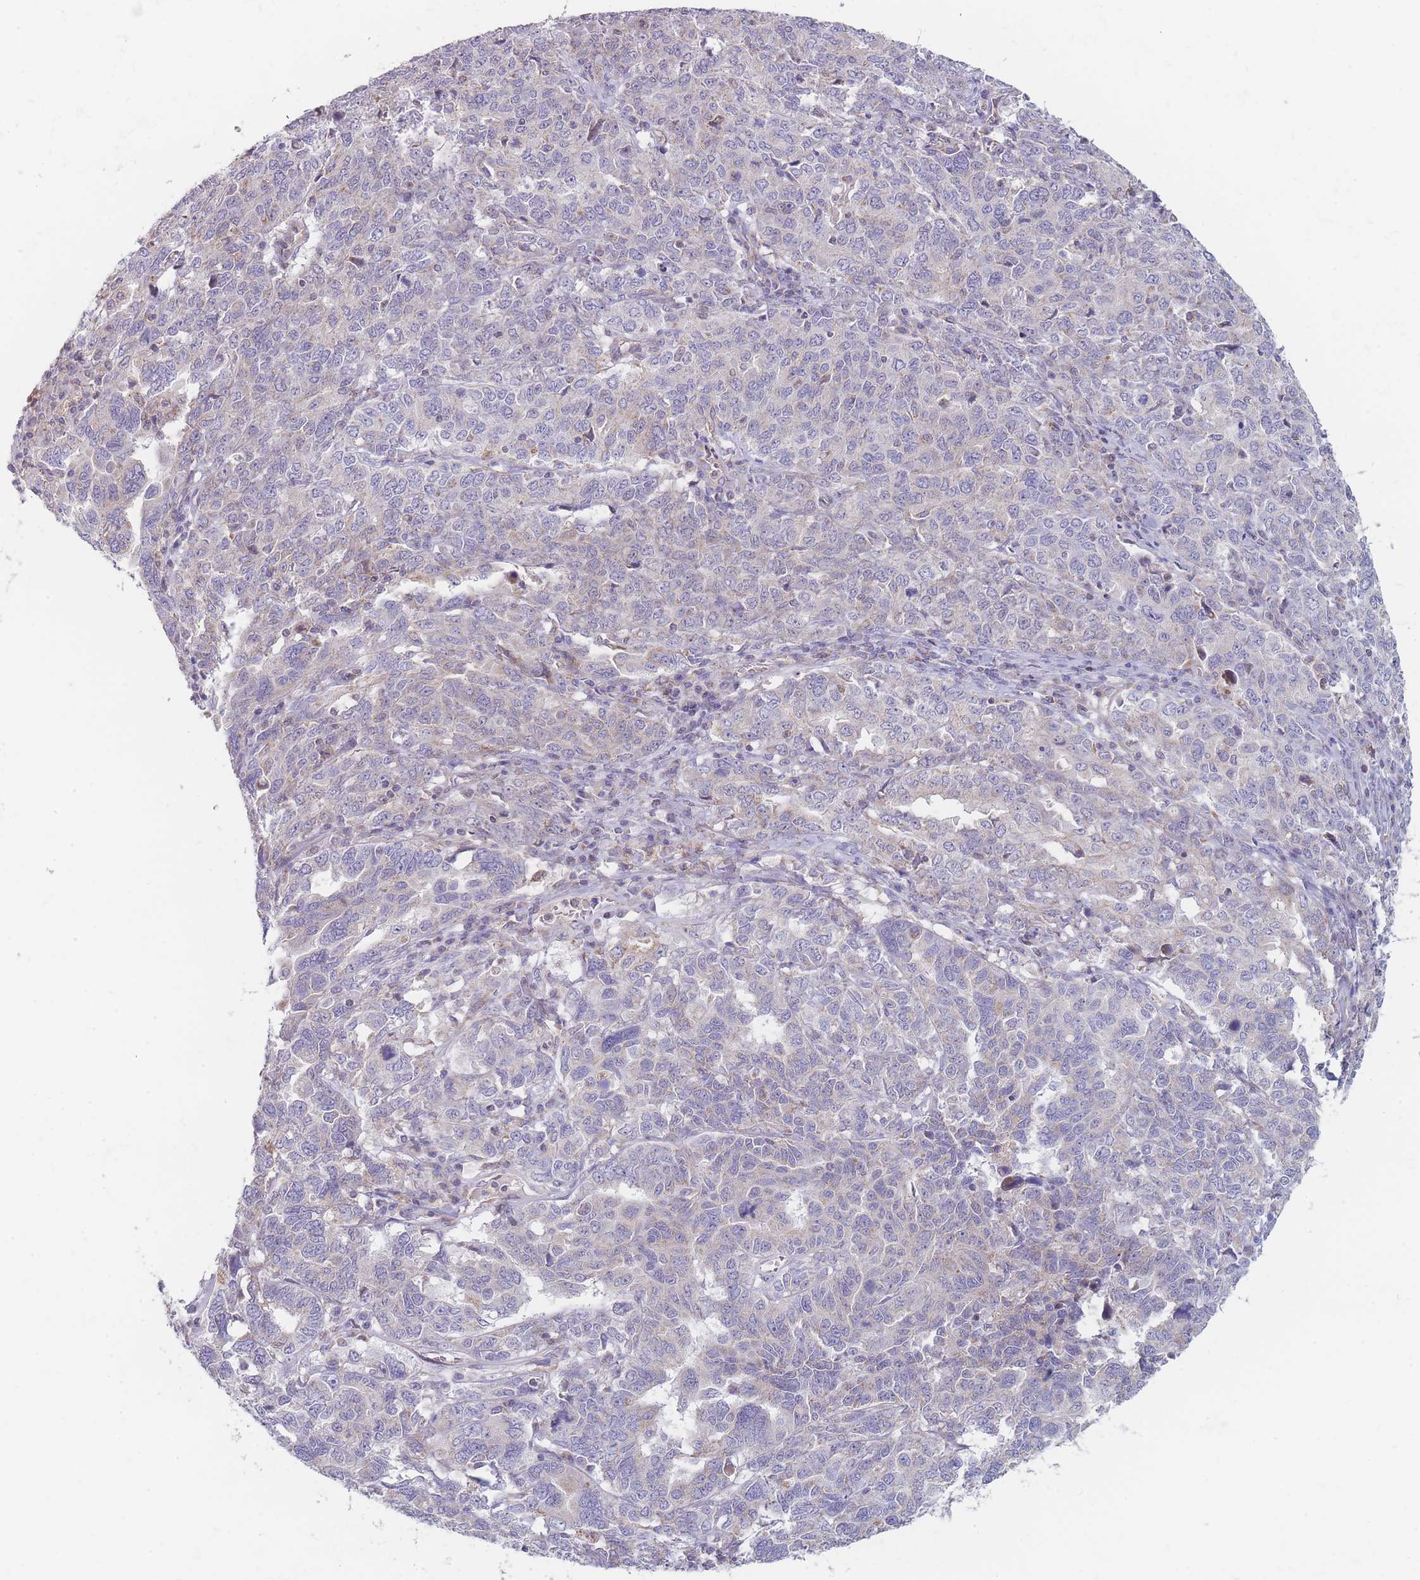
{"staining": {"intensity": "negative", "quantity": "none", "location": "none"}, "tissue": "ovarian cancer", "cell_type": "Tumor cells", "image_type": "cancer", "snomed": [{"axis": "morphology", "description": "Carcinoma, endometroid"}, {"axis": "topography", "description": "Ovary"}], "caption": "DAB (3,3'-diaminobenzidine) immunohistochemical staining of human ovarian cancer (endometroid carcinoma) shows no significant positivity in tumor cells.", "gene": "SMPD4", "patient": {"sex": "female", "age": 62}}